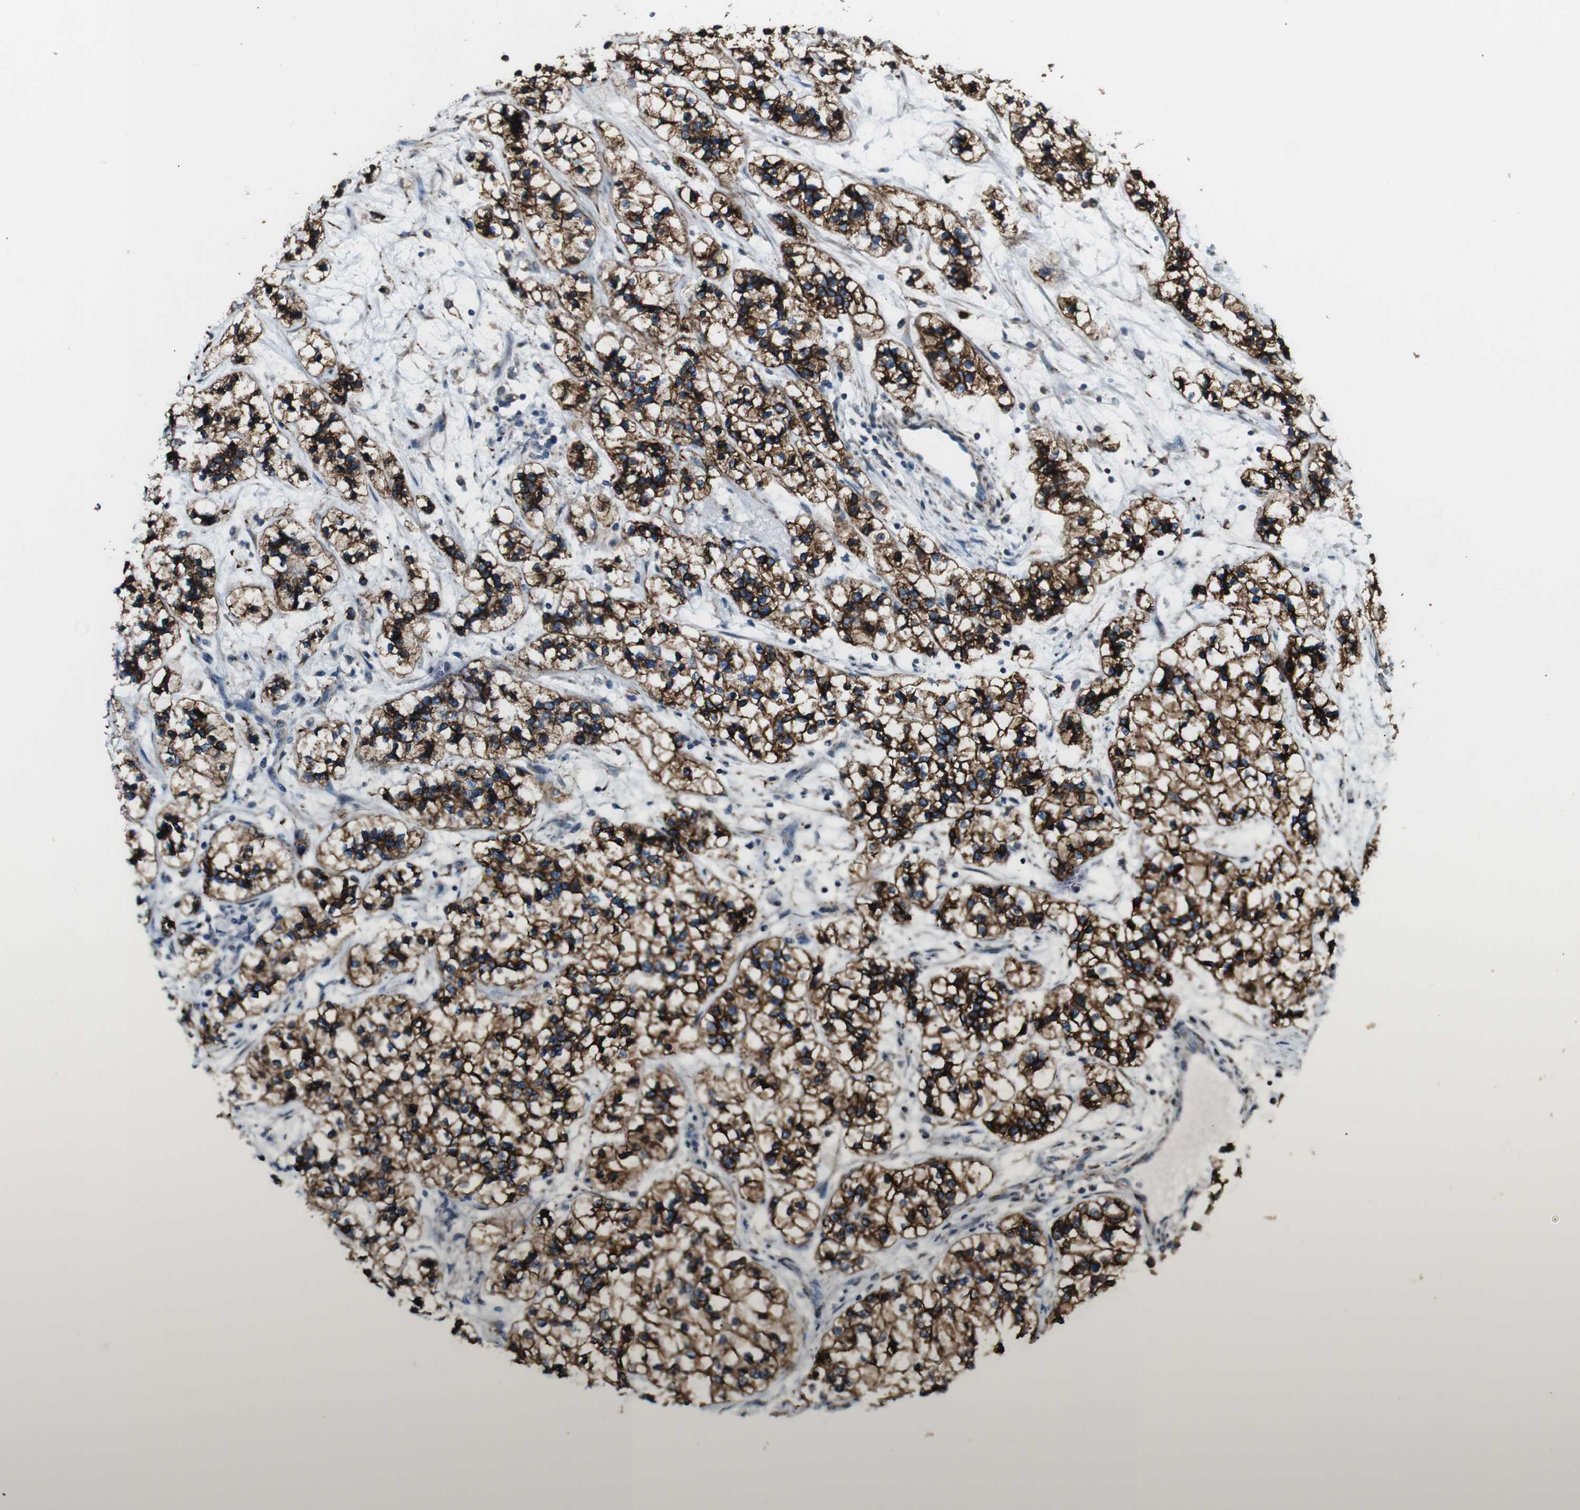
{"staining": {"intensity": "strong", "quantity": ">75%", "location": "cytoplasmic/membranous"}, "tissue": "renal cancer", "cell_type": "Tumor cells", "image_type": "cancer", "snomed": [{"axis": "morphology", "description": "Adenocarcinoma, NOS"}, {"axis": "topography", "description": "Kidney"}], "caption": "Protein analysis of renal cancer (adenocarcinoma) tissue displays strong cytoplasmic/membranous staining in approximately >75% of tumor cells.", "gene": "LNPK", "patient": {"sex": "female", "age": 57}}